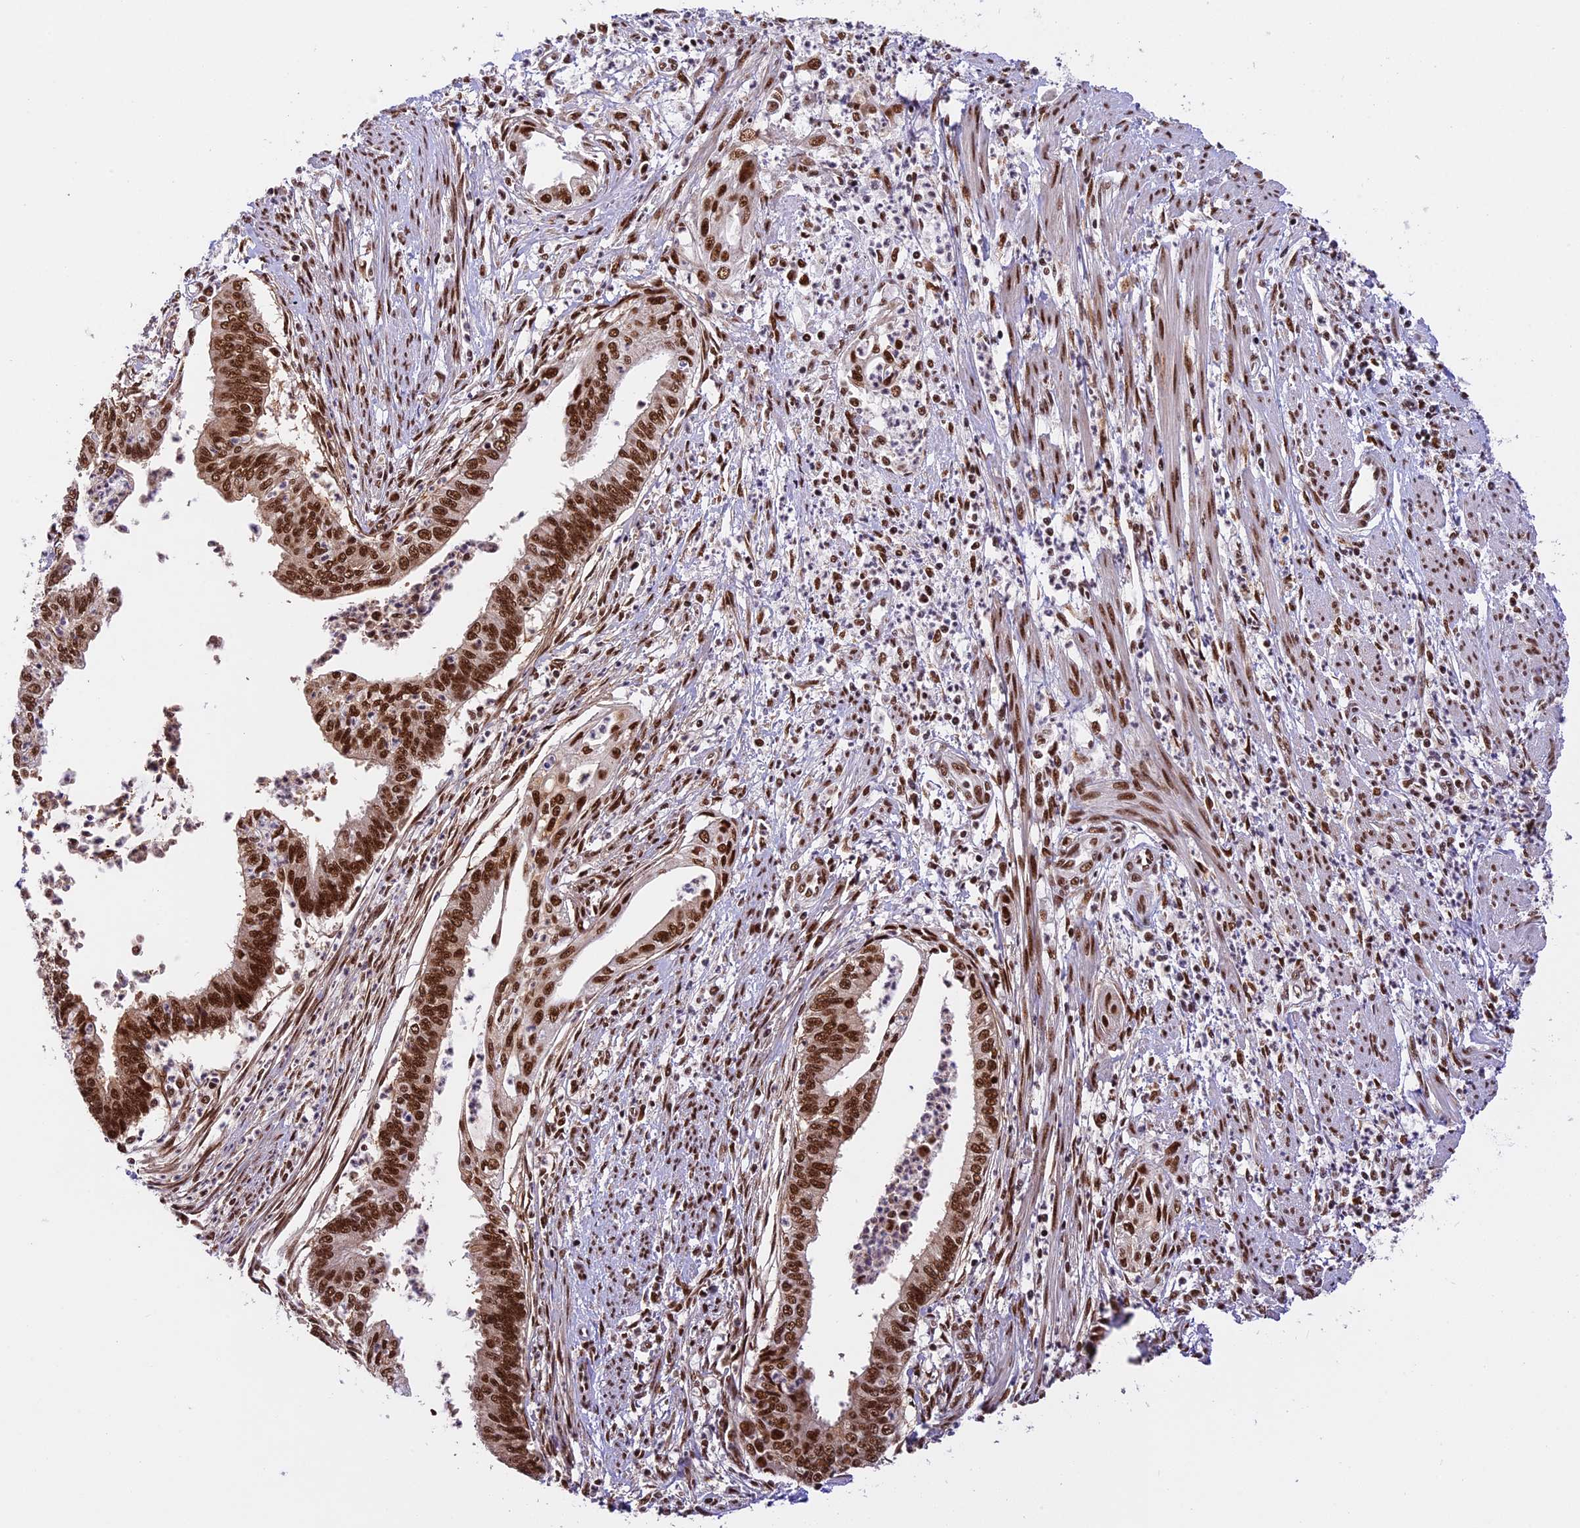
{"staining": {"intensity": "strong", "quantity": ">75%", "location": "nuclear"}, "tissue": "endometrial cancer", "cell_type": "Tumor cells", "image_type": "cancer", "snomed": [{"axis": "morphology", "description": "Adenocarcinoma, NOS"}, {"axis": "topography", "description": "Endometrium"}], "caption": "Protein analysis of endometrial cancer (adenocarcinoma) tissue shows strong nuclear staining in about >75% of tumor cells.", "gene": "RAMAC", "patient": {"sex": "female", "age": 73}}